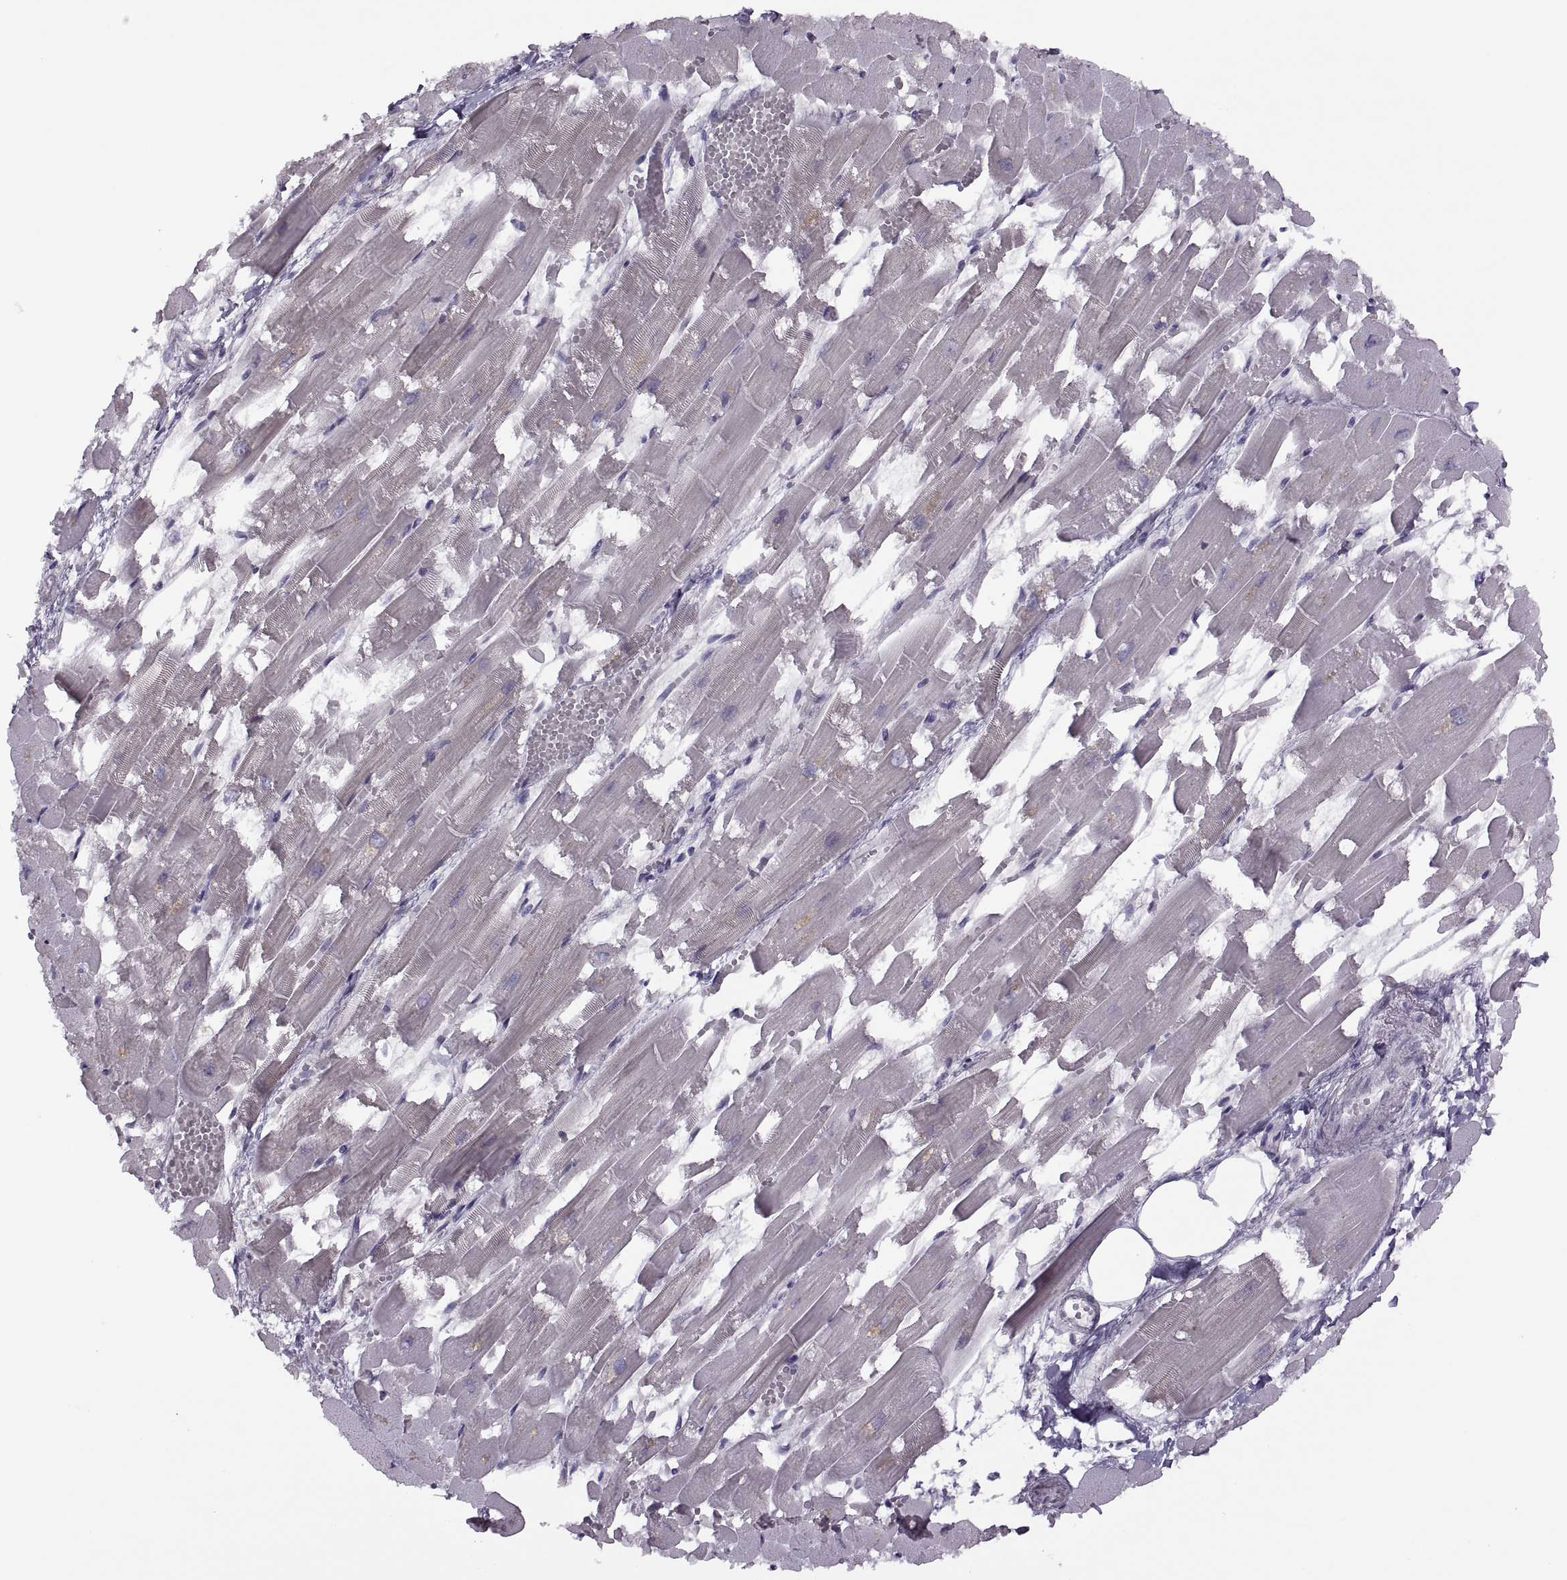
{"staining": {"intensity": "negative", "quantity": "none", "location": "none"}, "tissue": "heart muscle", "cell_type": "Cardiomyocytes", "image_type": "normal", "snomed": [{"axis": "morphology", "description": "Normal tissue, NOS"}, {"axis": "topography", "description": "Heart"}], "caption": "The histopathology image reveals no significant expression in cardiomyocytes of heart muscle.", "gene": "H2AP", "patient": {"sex": "female", "age": 52}}